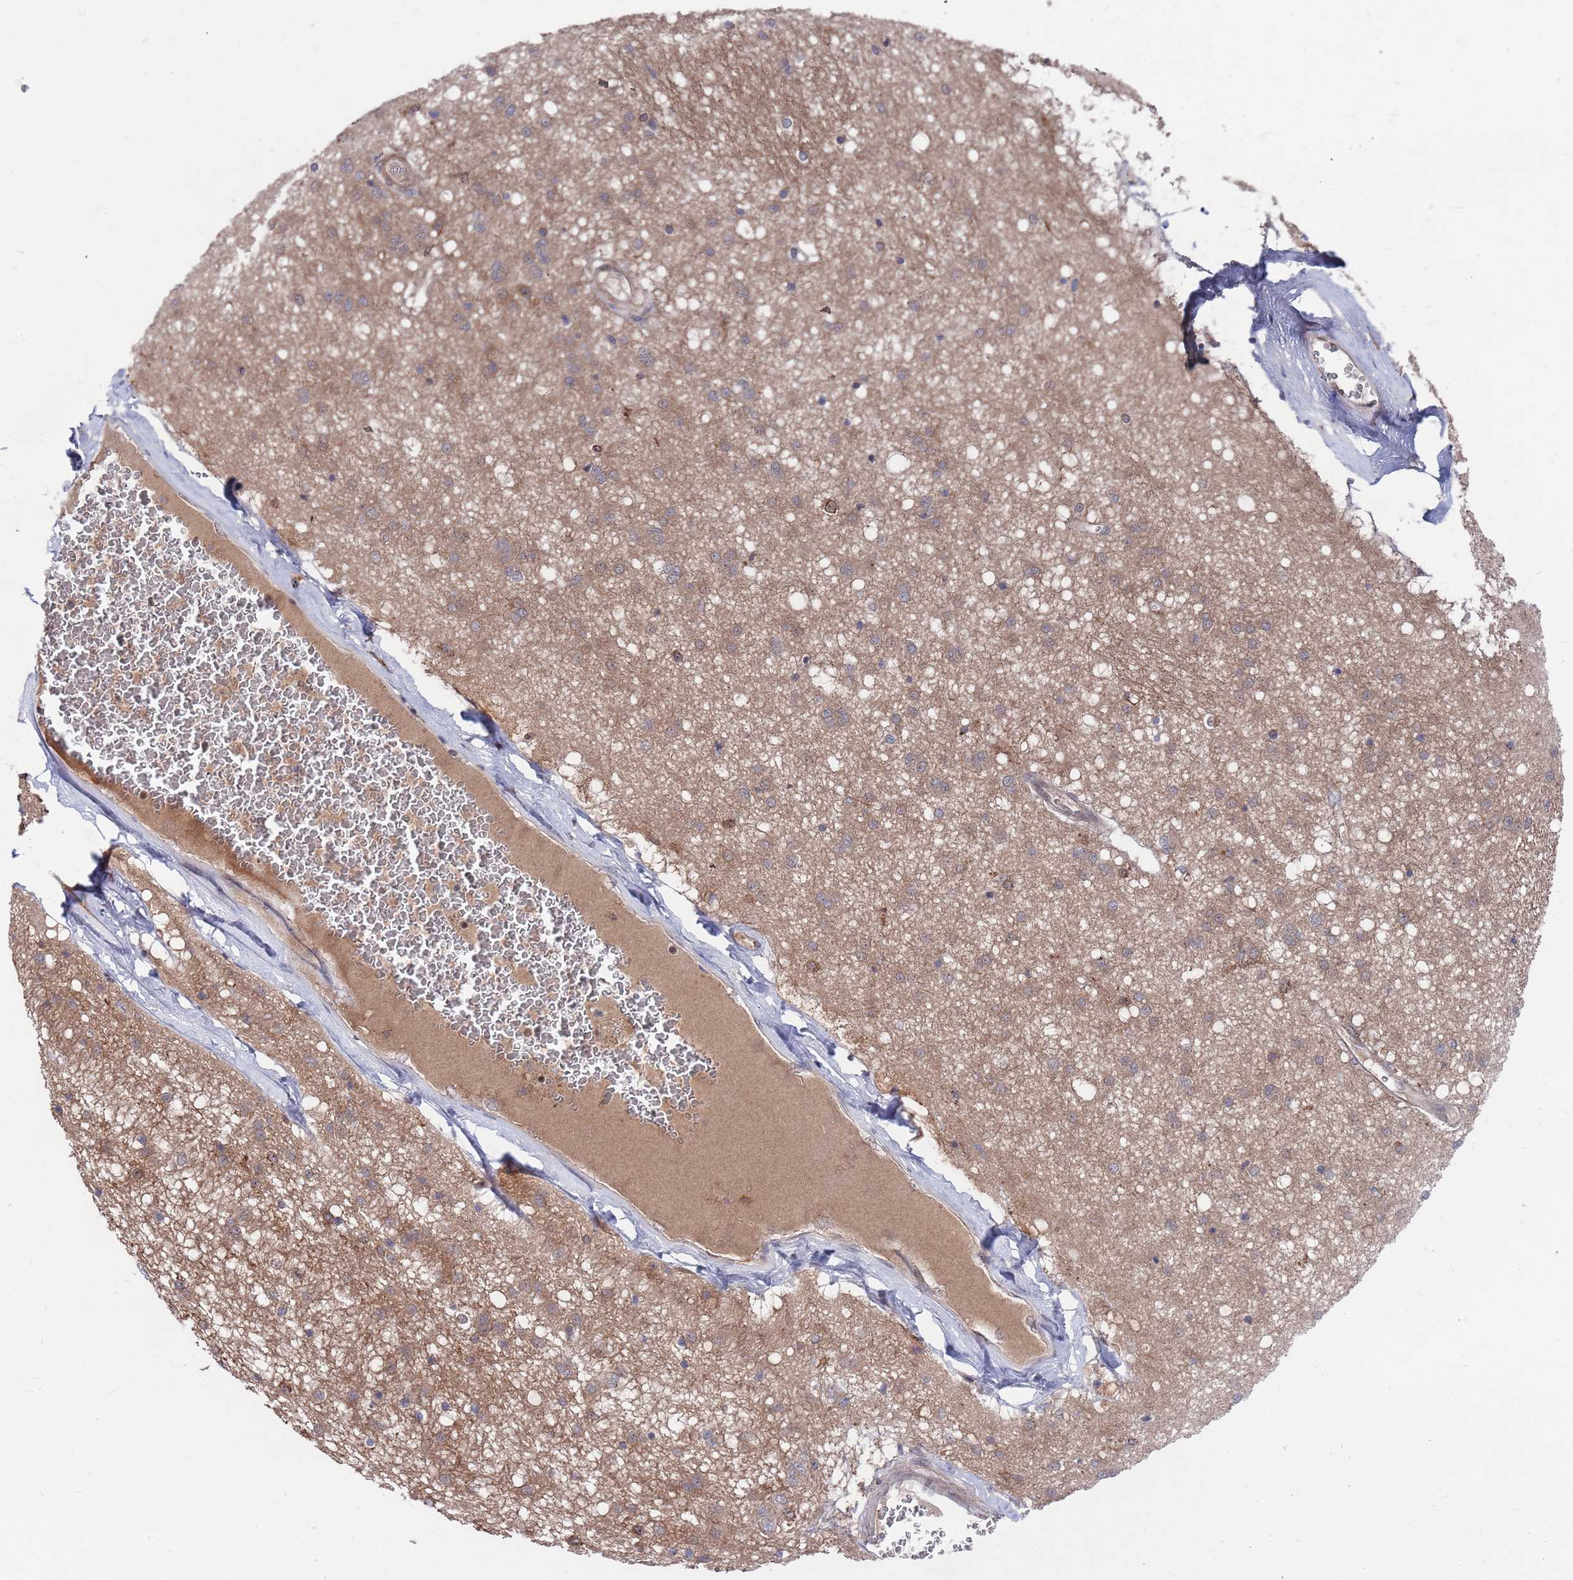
{"staining": {"intensity": "moderate", "quantity": "<25%", "location": "cytoplasmic/membranous"}, "tissue": "caudate", "cell_type": "Glial cells", "image_type": "normal", "snomed": [{"axis": "morphology", "description": "Normal tissue, NOS"}, {"axis": "topography", "description": "Lateral ventricle wall"}], "caption": "Moderate cytoplasmic/membranous expression is seen in about <25% of glial cells in normal caudate.", "gene": "TMBIM6", "patient": {"sex": "male", "age": 37}}